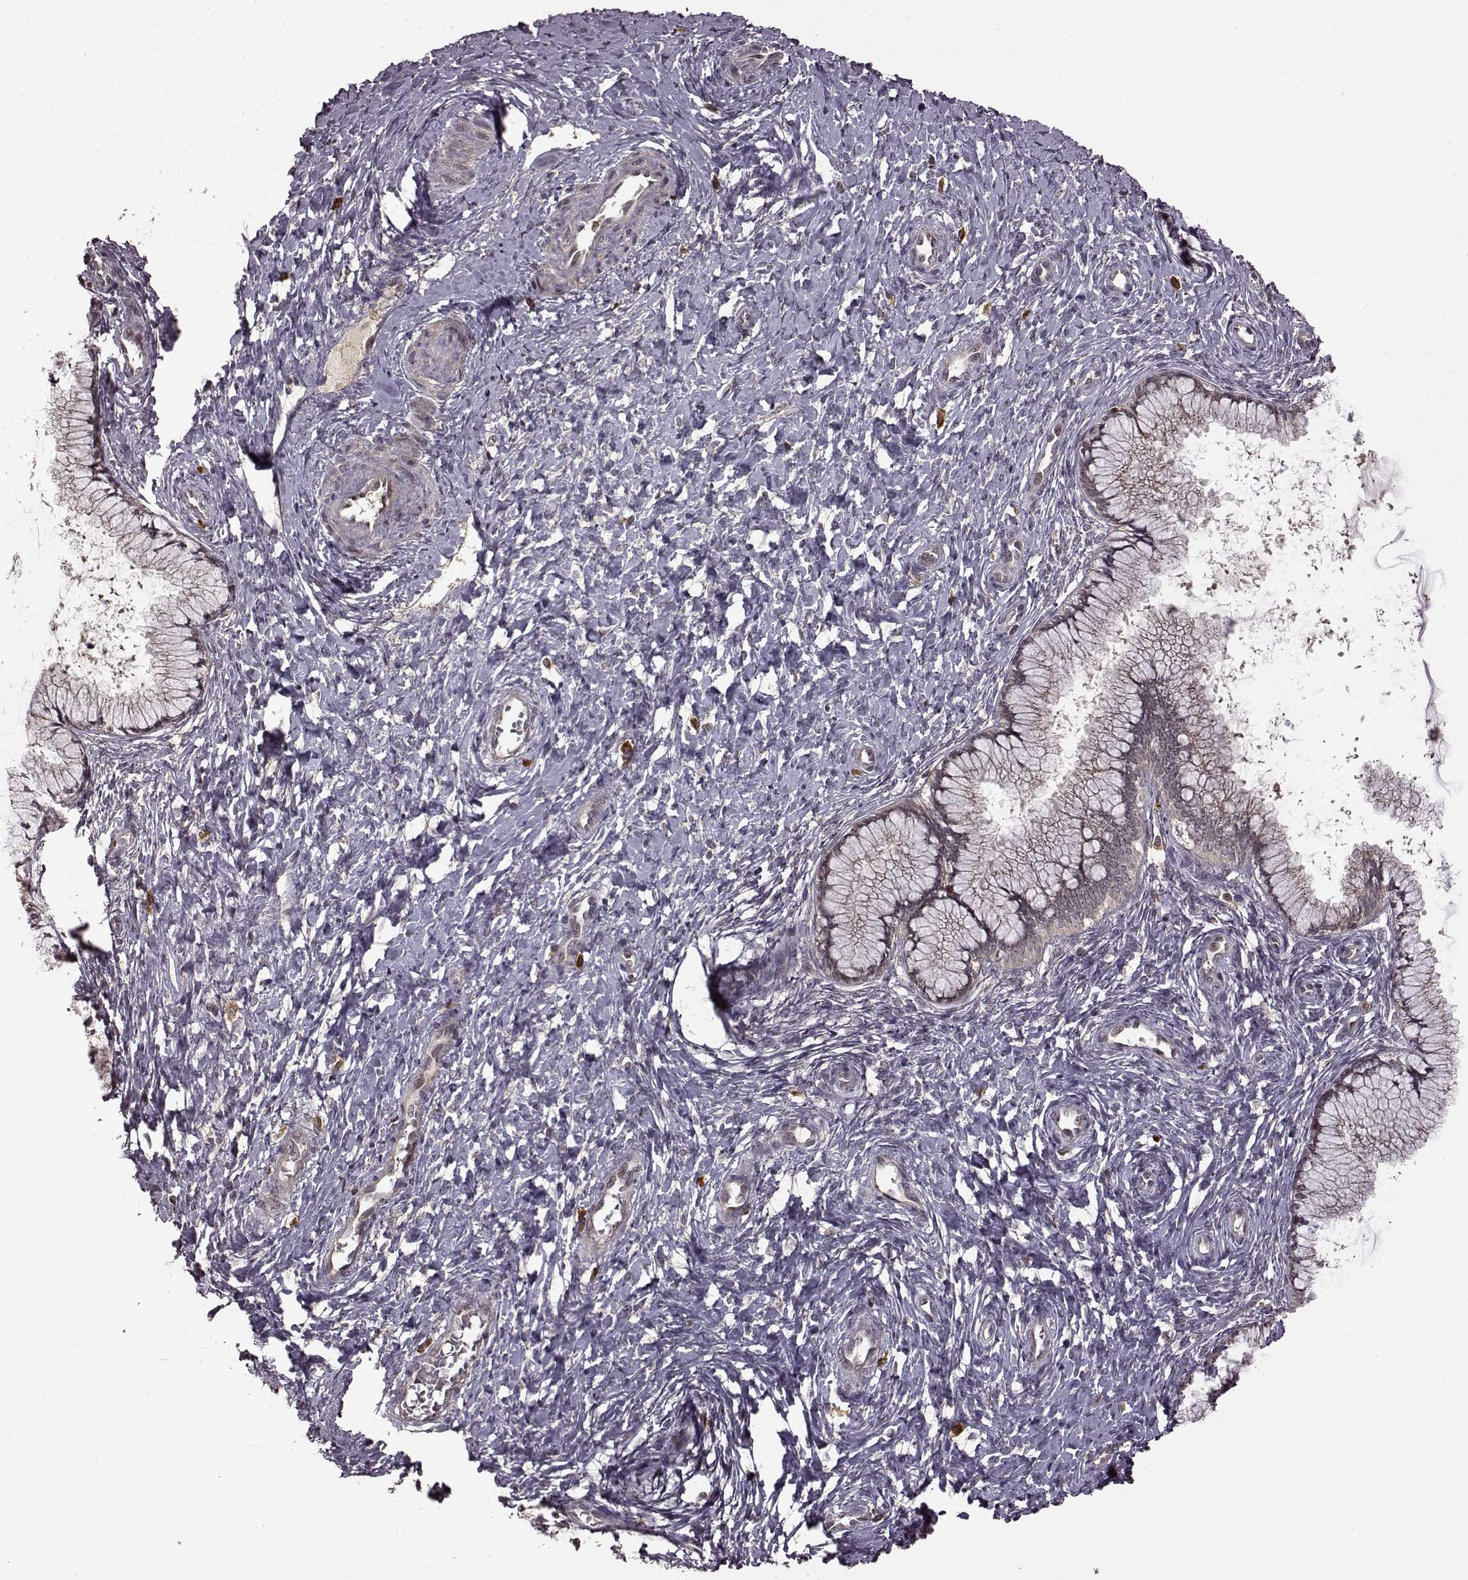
{"staining": {"intensity": "negative", "quantity": "none", "location": "none"}, "tissue": "cervix", "cell_type": "Glandular cells", "image_type": "normal", "snomed": [{"axis": "morphology", "description": "Normal tissue, NOS"}, {"axis": "topography", "description": "Cervix"}], "caption": "Unremarkable cervix was stained to show a protein in brown. There is no significant staining in glandular cells.", "gene": "TRMU", "patient": {"sex": "female", "age": 37}}